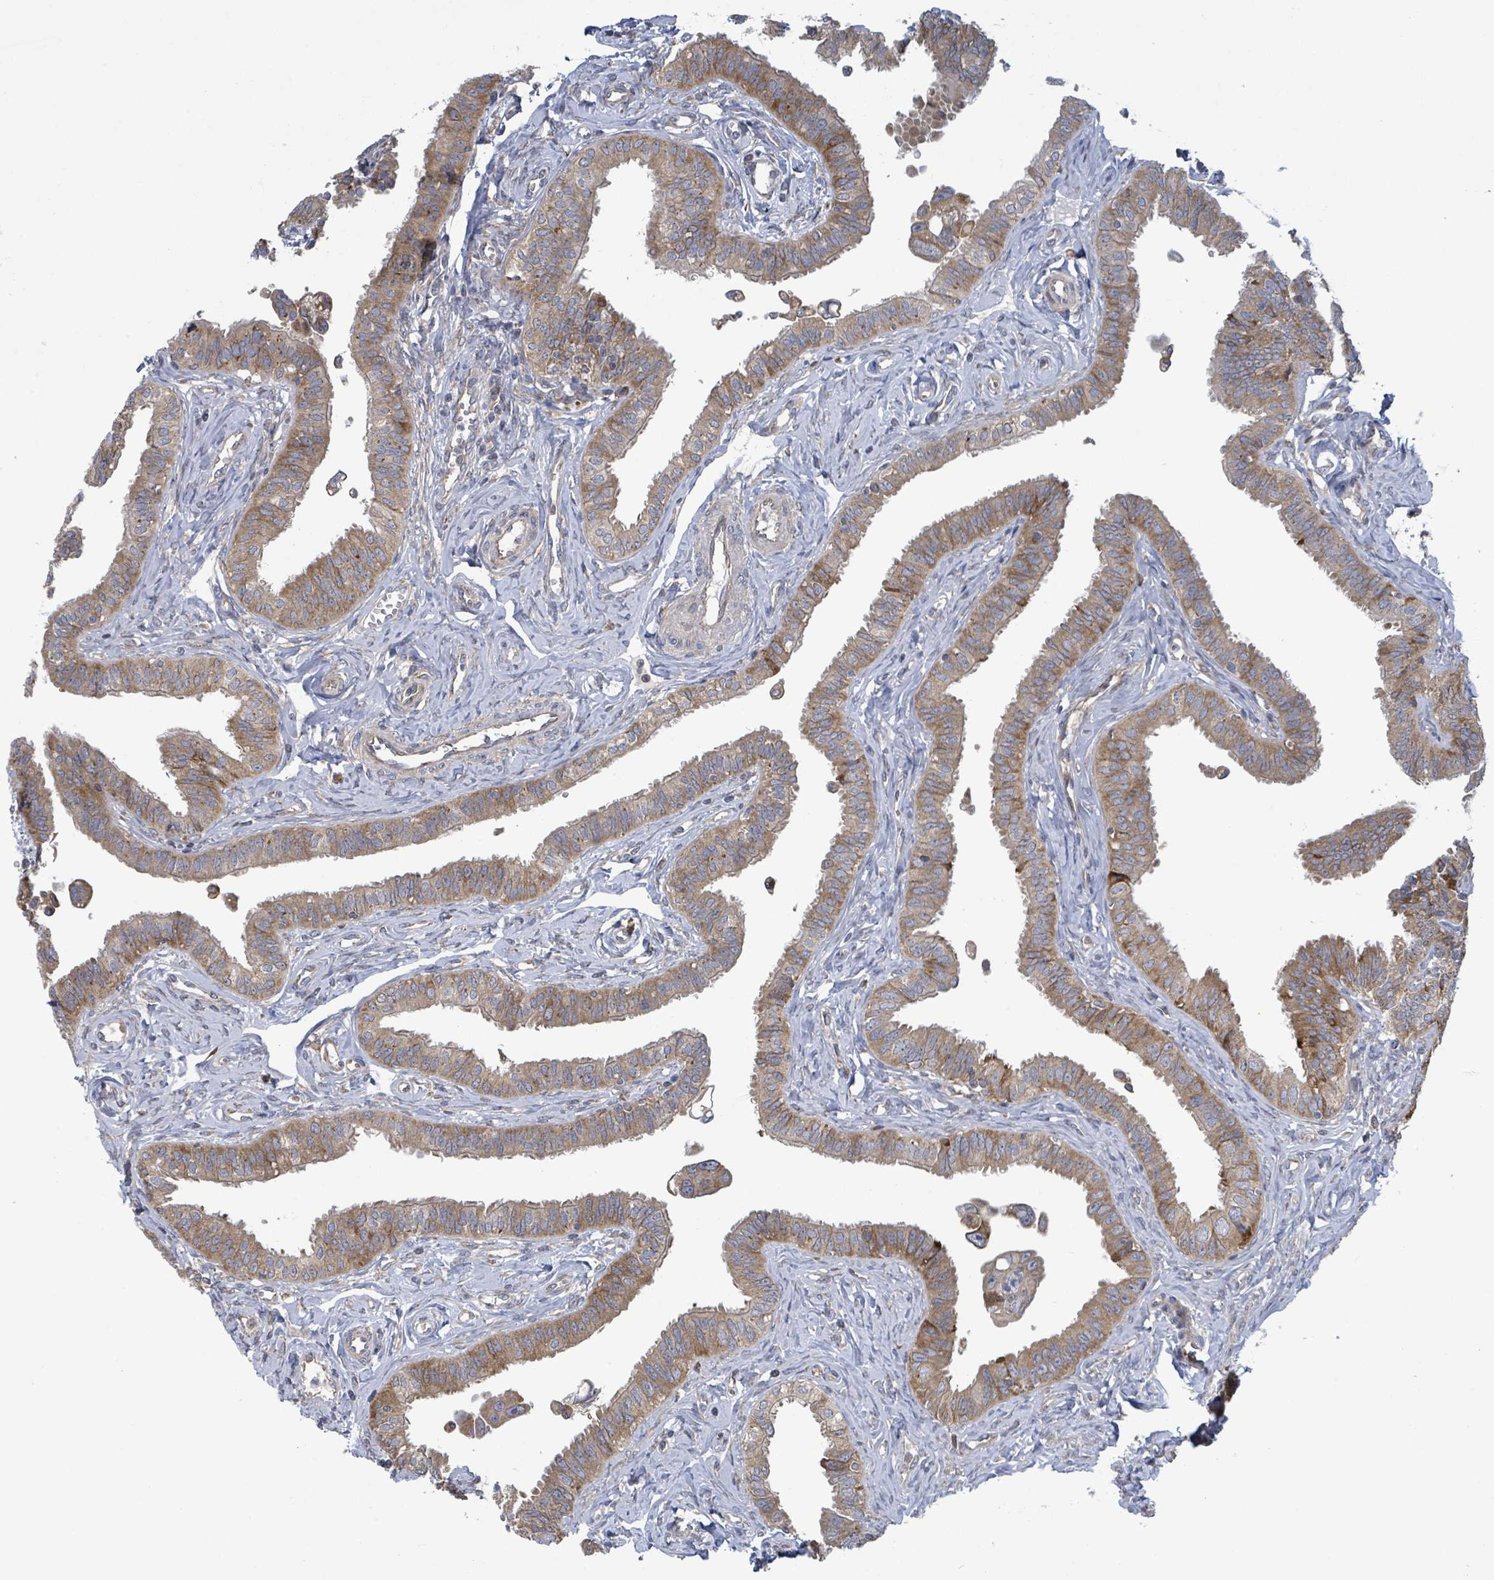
{"staining": {"intensity": "moderate", "quantity": ">75%", "location": "cytoplasmic/membranous"}, "tissue": "fallopian tube", "cell_type": "Glandular cells", "image_type": "normal", "snomed": [{"axis": "morphology", "description": "Normal tissue, NOS"}, {"axis": "morphology", "description": "Carcinoma, NOS"}, {"axis": "topography", "description": "Fallopian tube"}, {"axis": "topography", "description": "Ovary"}], "caption": "Fallopian tube stained with DAB immunohistochemistry (IHC) shows medium levels of moderate cytoplasmic/membranous staining in approximately >75% of glandular cells. The staining was performed using DAB, with brown indicating positive protein expression. Nuclei are stained blue with hematoxylin.", "gene": "NOMO1", "patient": {"sex": "female", "age": 59}}